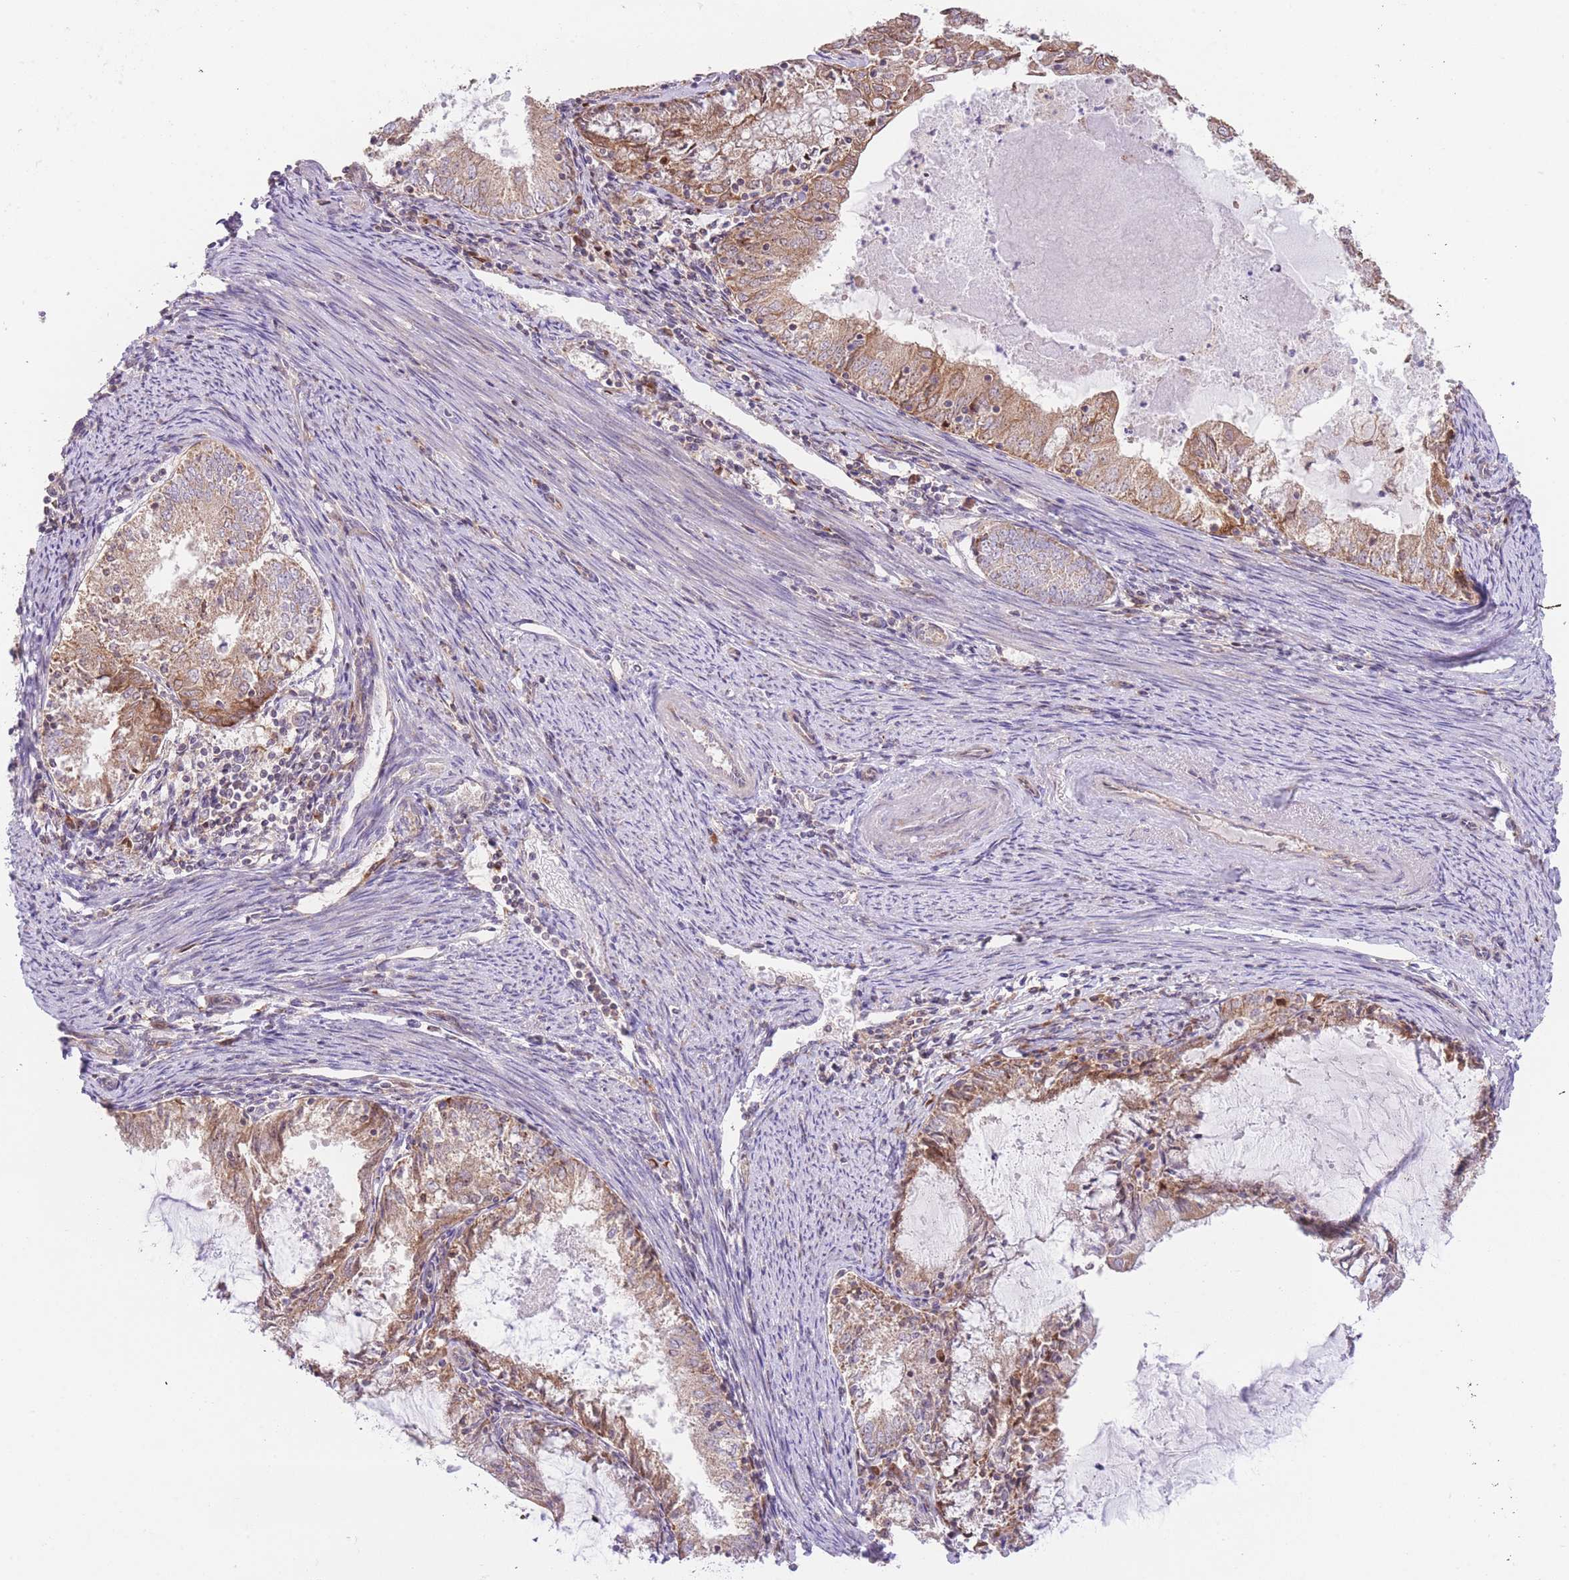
{"staining": {"intensity": "moderate", "quantity": ">75%", "location": "cytoplasmic/membranous"}, "tissue": "endometrial cancer", "cell_type": "Tumor cells", "image_type": "cancer", "snomed": [{"axis": "morphology", "description": "Adenocarcinoma, NOS"}, {"axis": "topography", "description": "Endometrium"}], "caption": "DAB (3,3'-diaminobenzidine) immunohistochemical staining of human endometrial cancer (adenocarcinoma) demonstrates moderate cytoplasmic/membranous protein staining in approximately >75% of tumor cells. The staining was performed using DAB, with brown indicating positive protein expression. Nuclei are stained blue with hematoxylin.", "gene": "BOLA2B", "patient": {"sex": "female", "age": 57}}